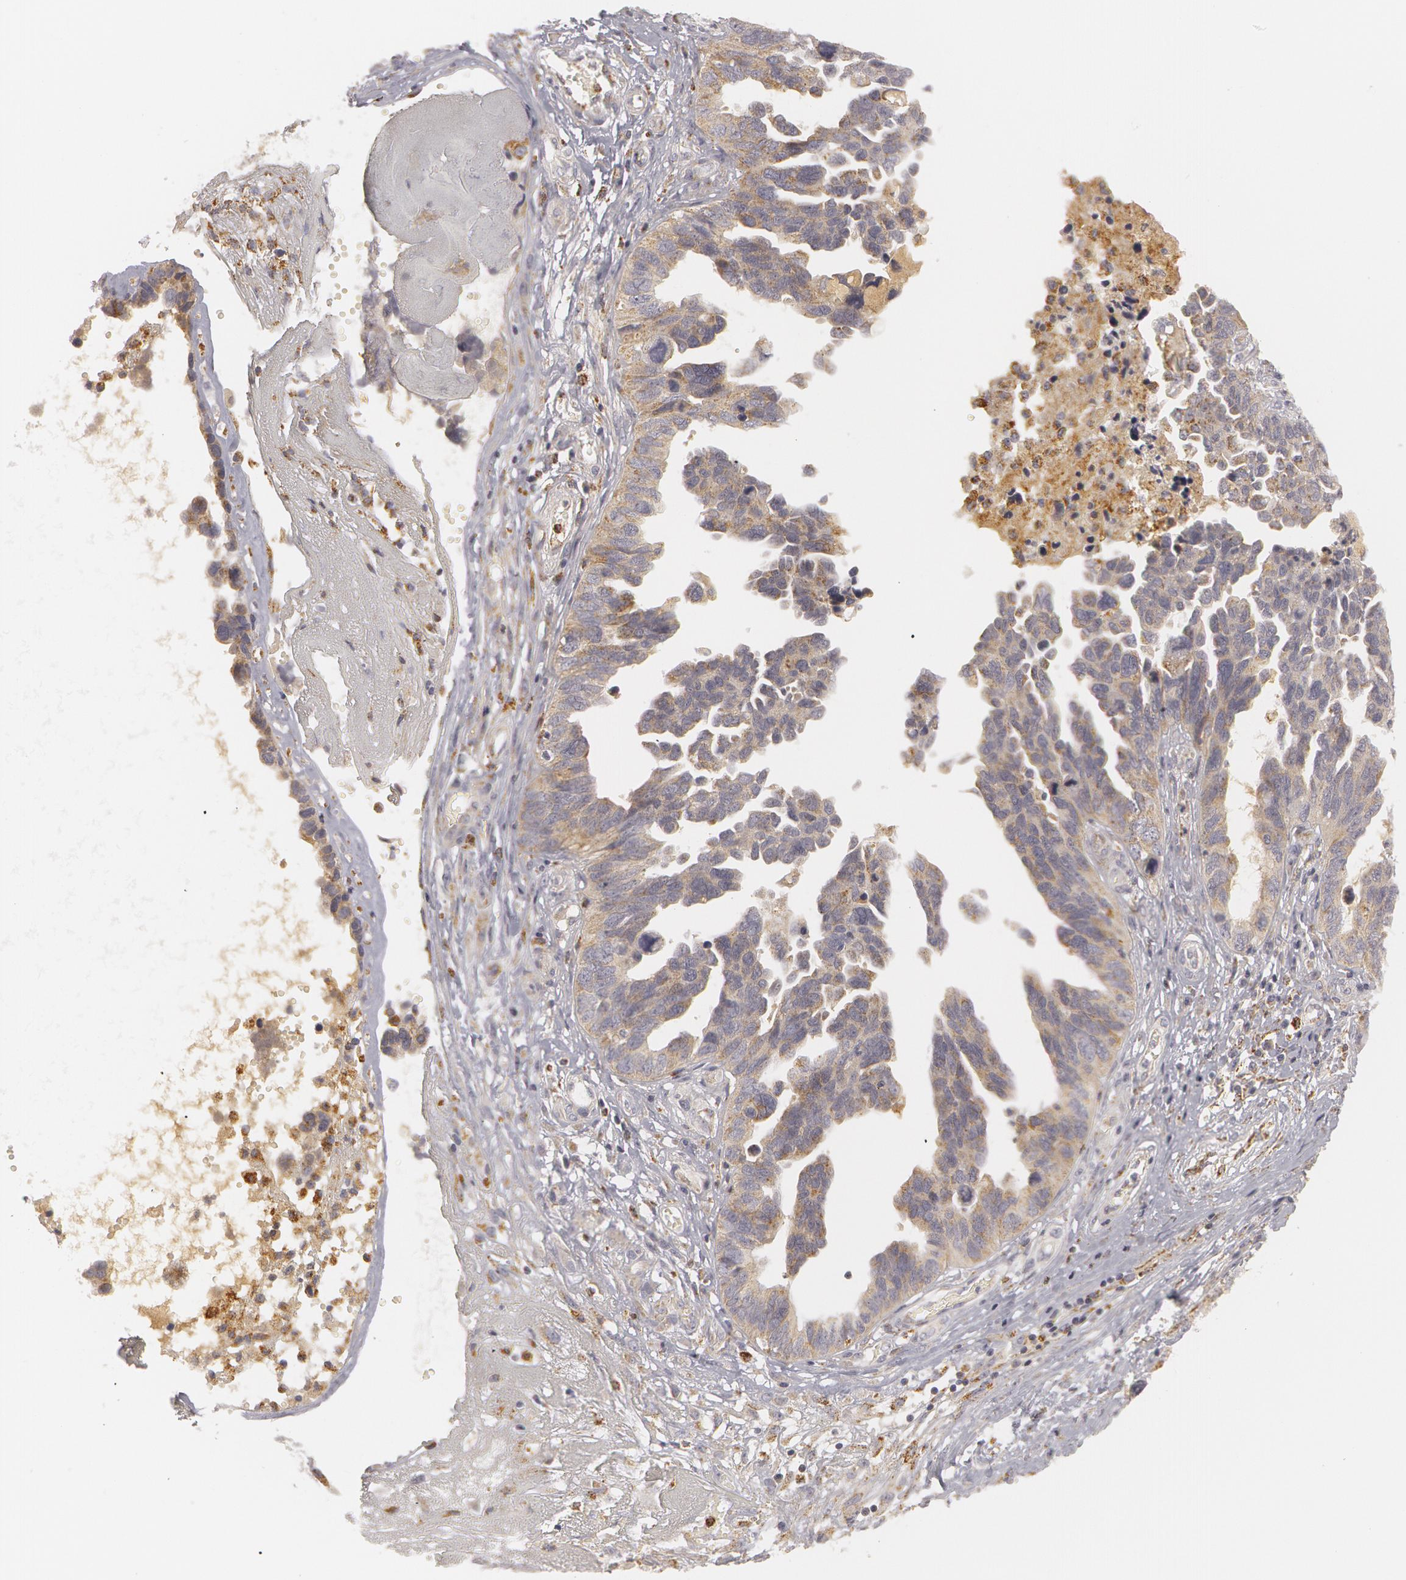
{"staining": {"intensity": "weak", "quantity": "25%-75%", "location": "cytoplasmic/membranous"}, "tissue": "ovarian cancer", "cell_type": "Tumor cells", "image_type": "cancer", "snomed": [{"axis": "morphology", "description": "Cystadenocarcinoma, serous, NOS"}, {"axis": "topography", "description": "Ovary"}], "caption": "Ovarian serous cystadenocarcinoma stained with IHC displays weak cytoplasmic/membranous staining in approximately 25%-75% of tumor cells.", "gene": "C7", "patient": {"sex": "female", "age": 64}}